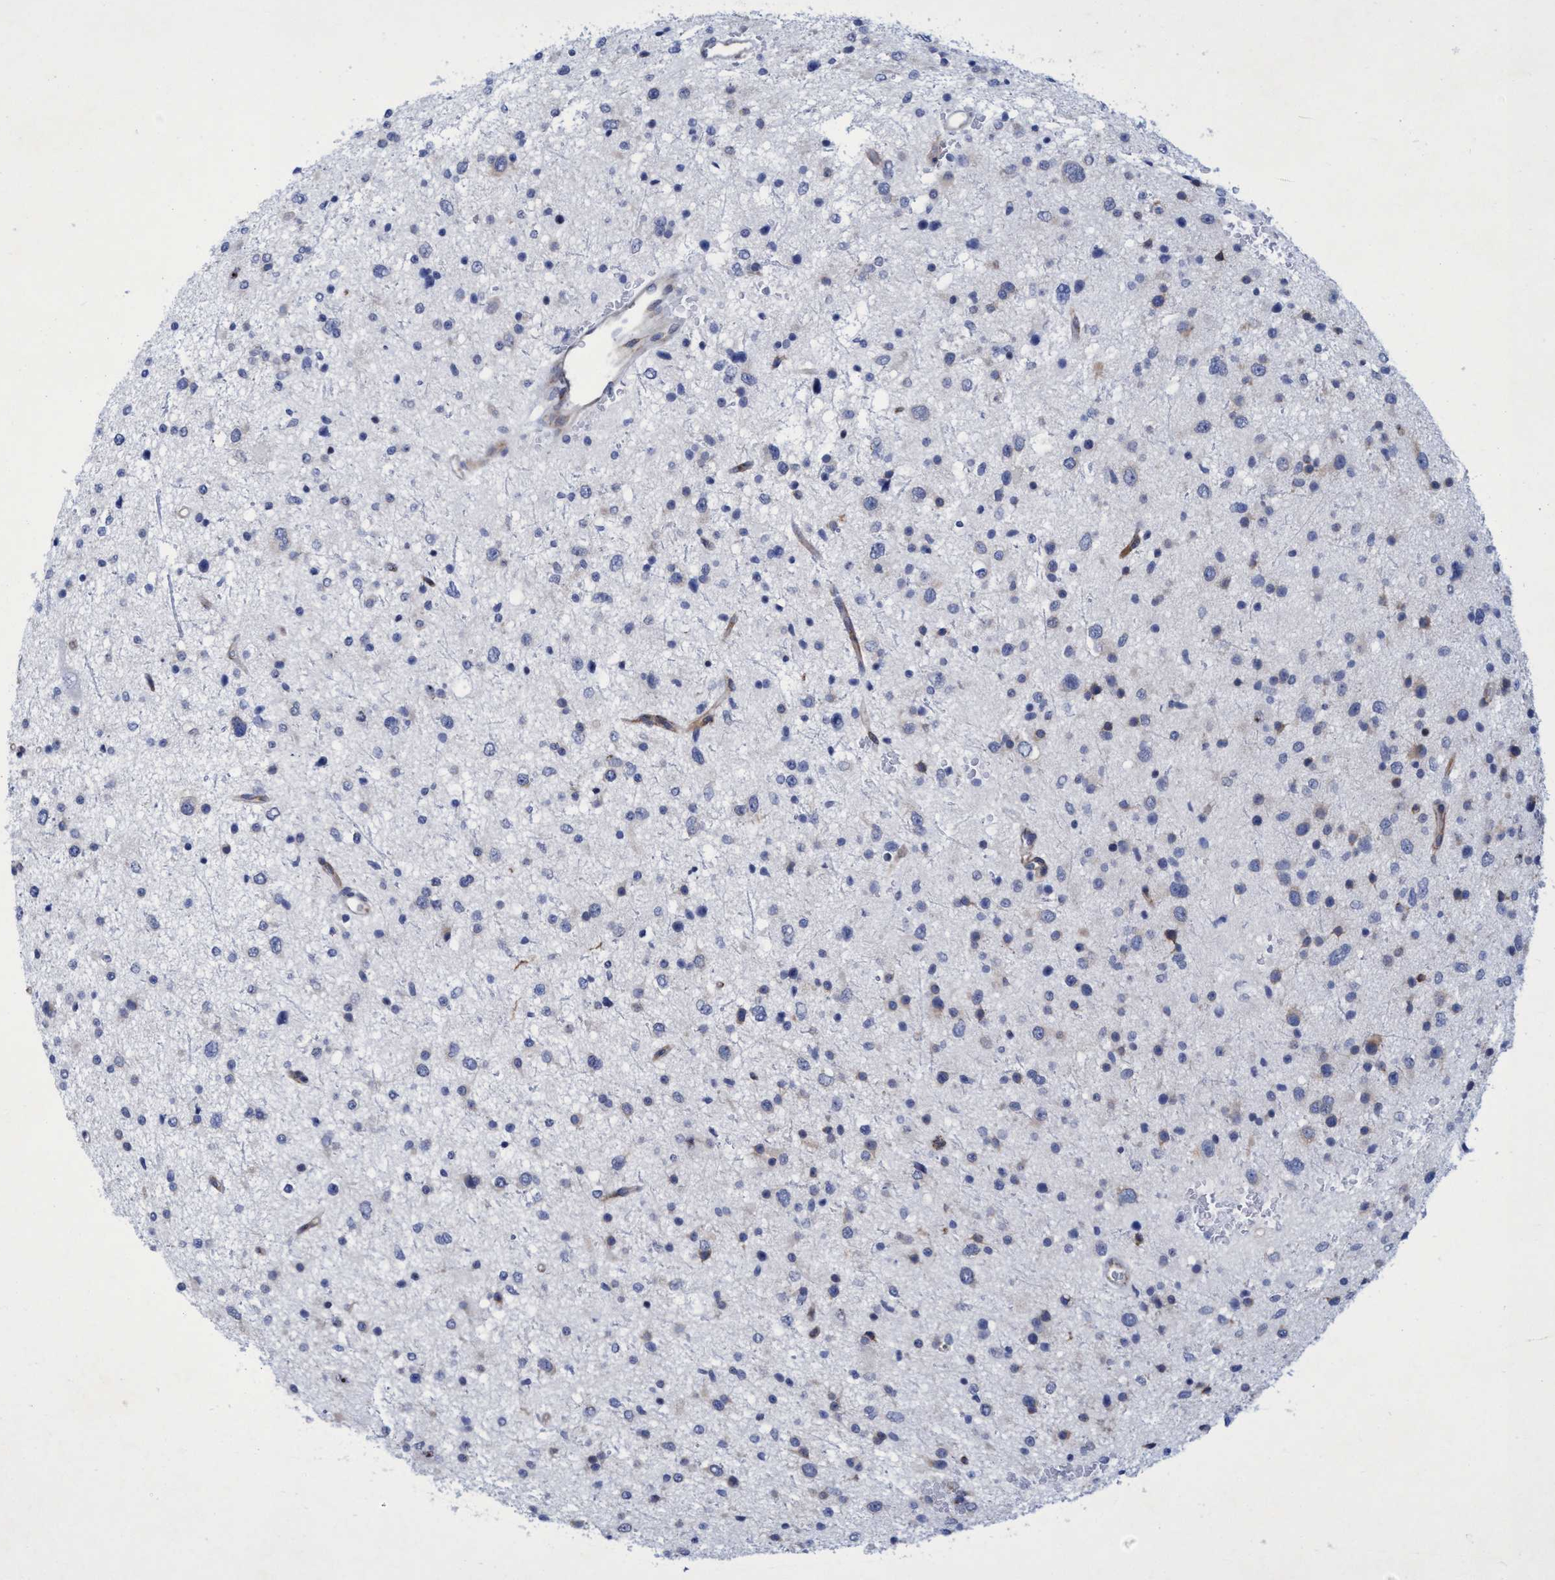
{"staining": {"intensity": "weak", "quantity": "<25%", "location": "cytoplasmic/membranous"}, "tissue": "glioma", "cell_type": "Tumor cells", "image_type": "cancer", "snomed": [{"axis": "morphology", "description": "Glioma, malignant, Low grade"}, {"axis": "topography", "description": "Brain"}], "caption": "A high-resolution micrograph shows immunohistochemistry (IHC) staining of malignant glioma (low-grade), which exhibits no significant expression in tumor cells.", "gene": "R3HCC1", "patient": {"sex": "female", "age": 37}}